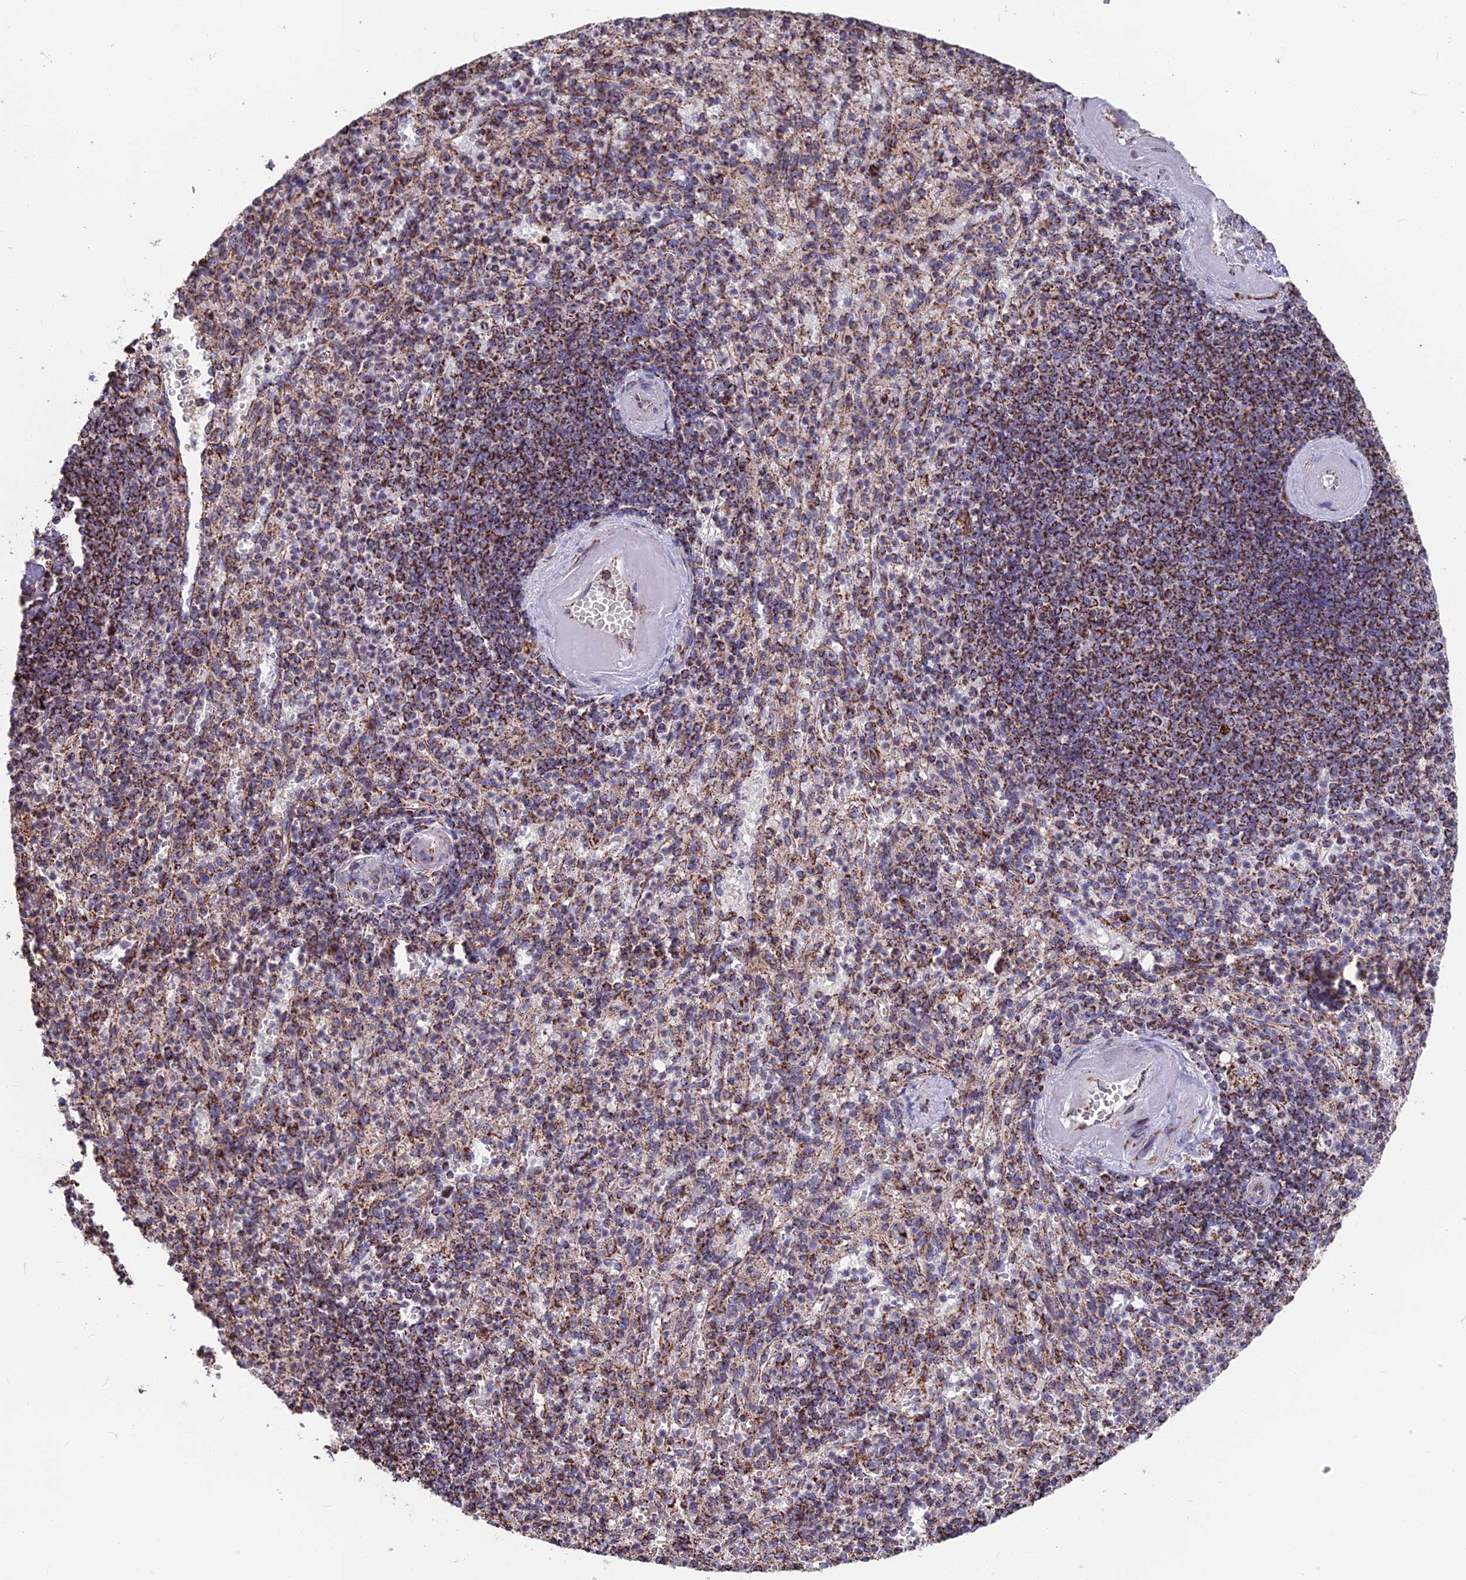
{"staining": {"intensity": "moderate", "quantity": "25%-75%", "location": "cytoplasmic/membranous"}, "tissue": "spleen", "cell_type": "Cells in red pulp", "image_type": "normal", "snomed": [{"axis": "morphology", "description": "Normal tissue, NOS"}, {"axis": "topography", "description": "Spleen"}], "caption": "Normal spleen demonstrates moderate cytoplasmic/membranous positivity in approximately 25%-75% of cells in red pulp.", "gene": "CS", "patient": {"sex": "female", "age": 74}}